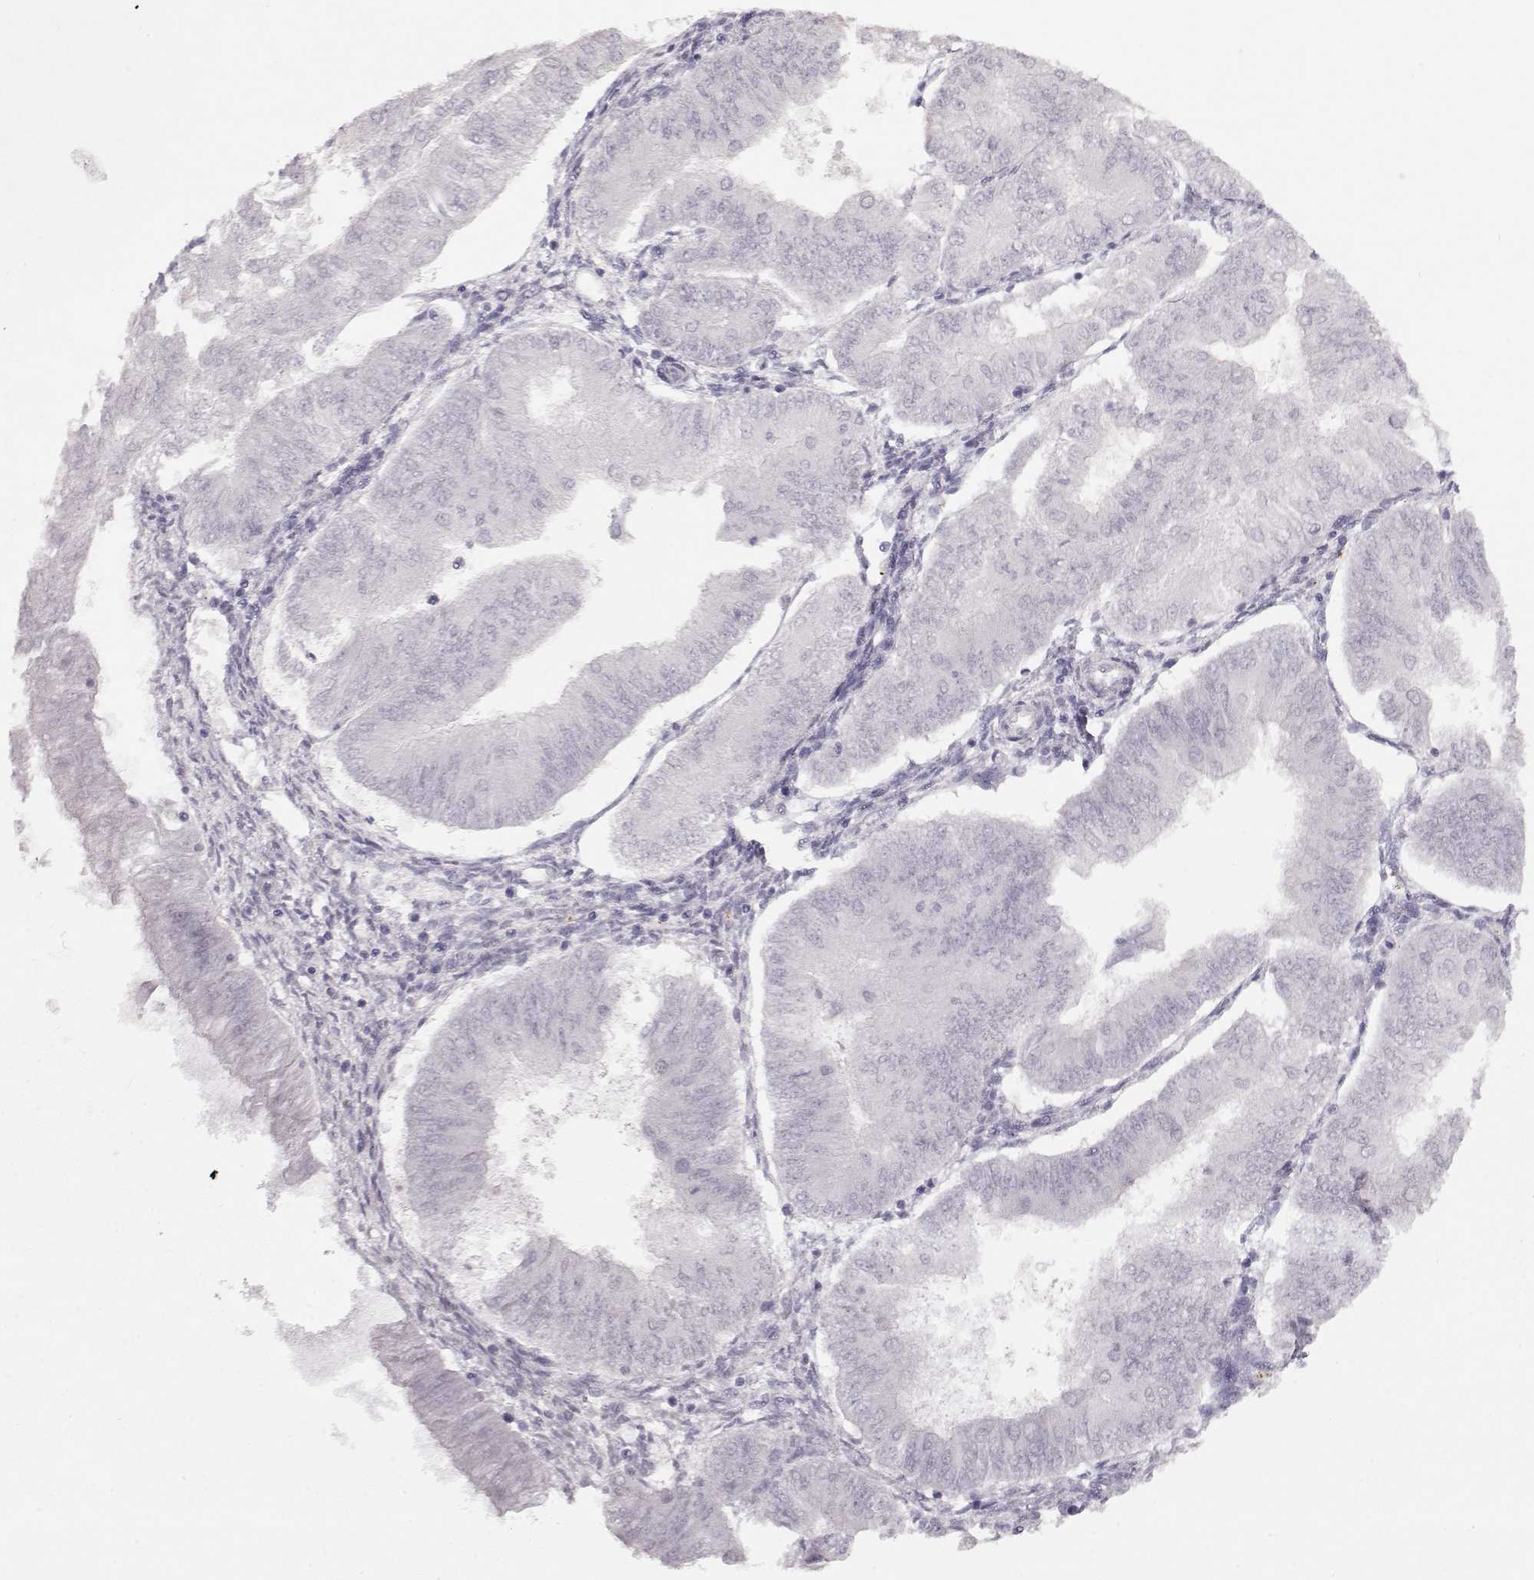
{"staining": {"intensity": "negative", "quantity": "none", "location": "none"}, "tissue": "endometrial cancer", "cell_type": "Tumor cells", "image_type": "cancer", "snomed": [{"axis": "morphology", "description": "Adenocarcinoma, NOS"}, {"axis": "topography", "description": "Endometrium"}], "caption": "Immunohistochemical staining of human adenocarcinoma (endometrial) exhibits no significant positivity in tumor cells. The staining is performed using DAB brown chromogen with nuclei counter-stained in using hematoxylin.", "gene": "PCP4", "patient": {"sex": "female", "age": 53}}